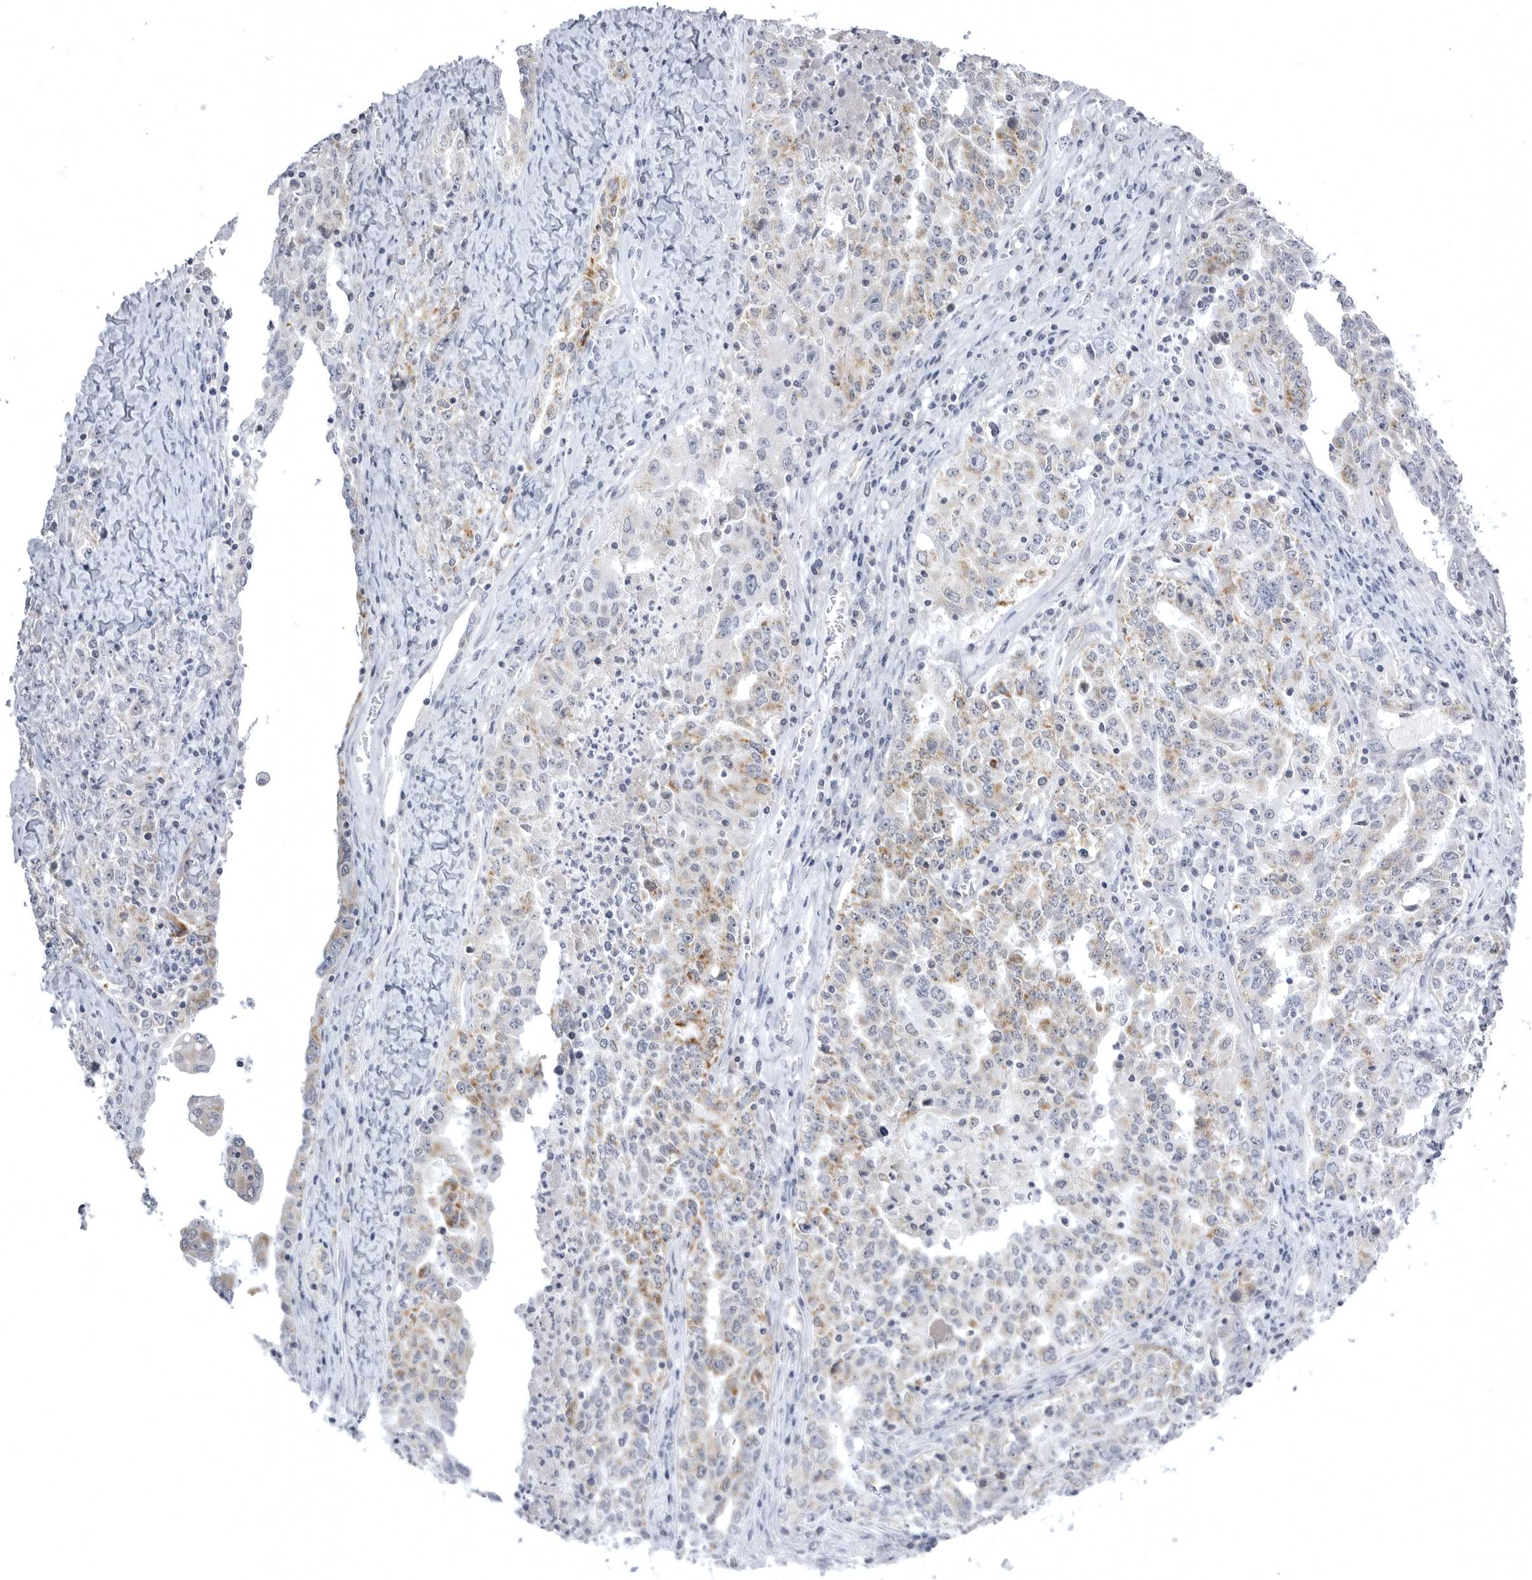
{"staining": {"intensity": "weak", "quantity": "25%-75%", "location": "cytoplasmic/membranous"}, "tissue": "ovarian cancer", "cell_type": "Tumor cells", "image_type": "cancer", "snomed": [{"axis": "morphology", "description": "Carcinoma, endometroid"}, {"axis": "topography", "description": "Ovary"}], "caption": "Immunohistochemistry (IHC) staining of ovarian endometroid carcinoma, which reveals low levels of weak cytoplasmic/membranous staining in approximately 25%-75% of tumor cells indicating weak cytoplasmic/membranous protein staining. The staining was performed using DAB (brown) for protein detection and nuclei were counterstained in hematoxylin (blue).", "gene": "TUFM", "patient": {"sex": "female", "age": 62}}